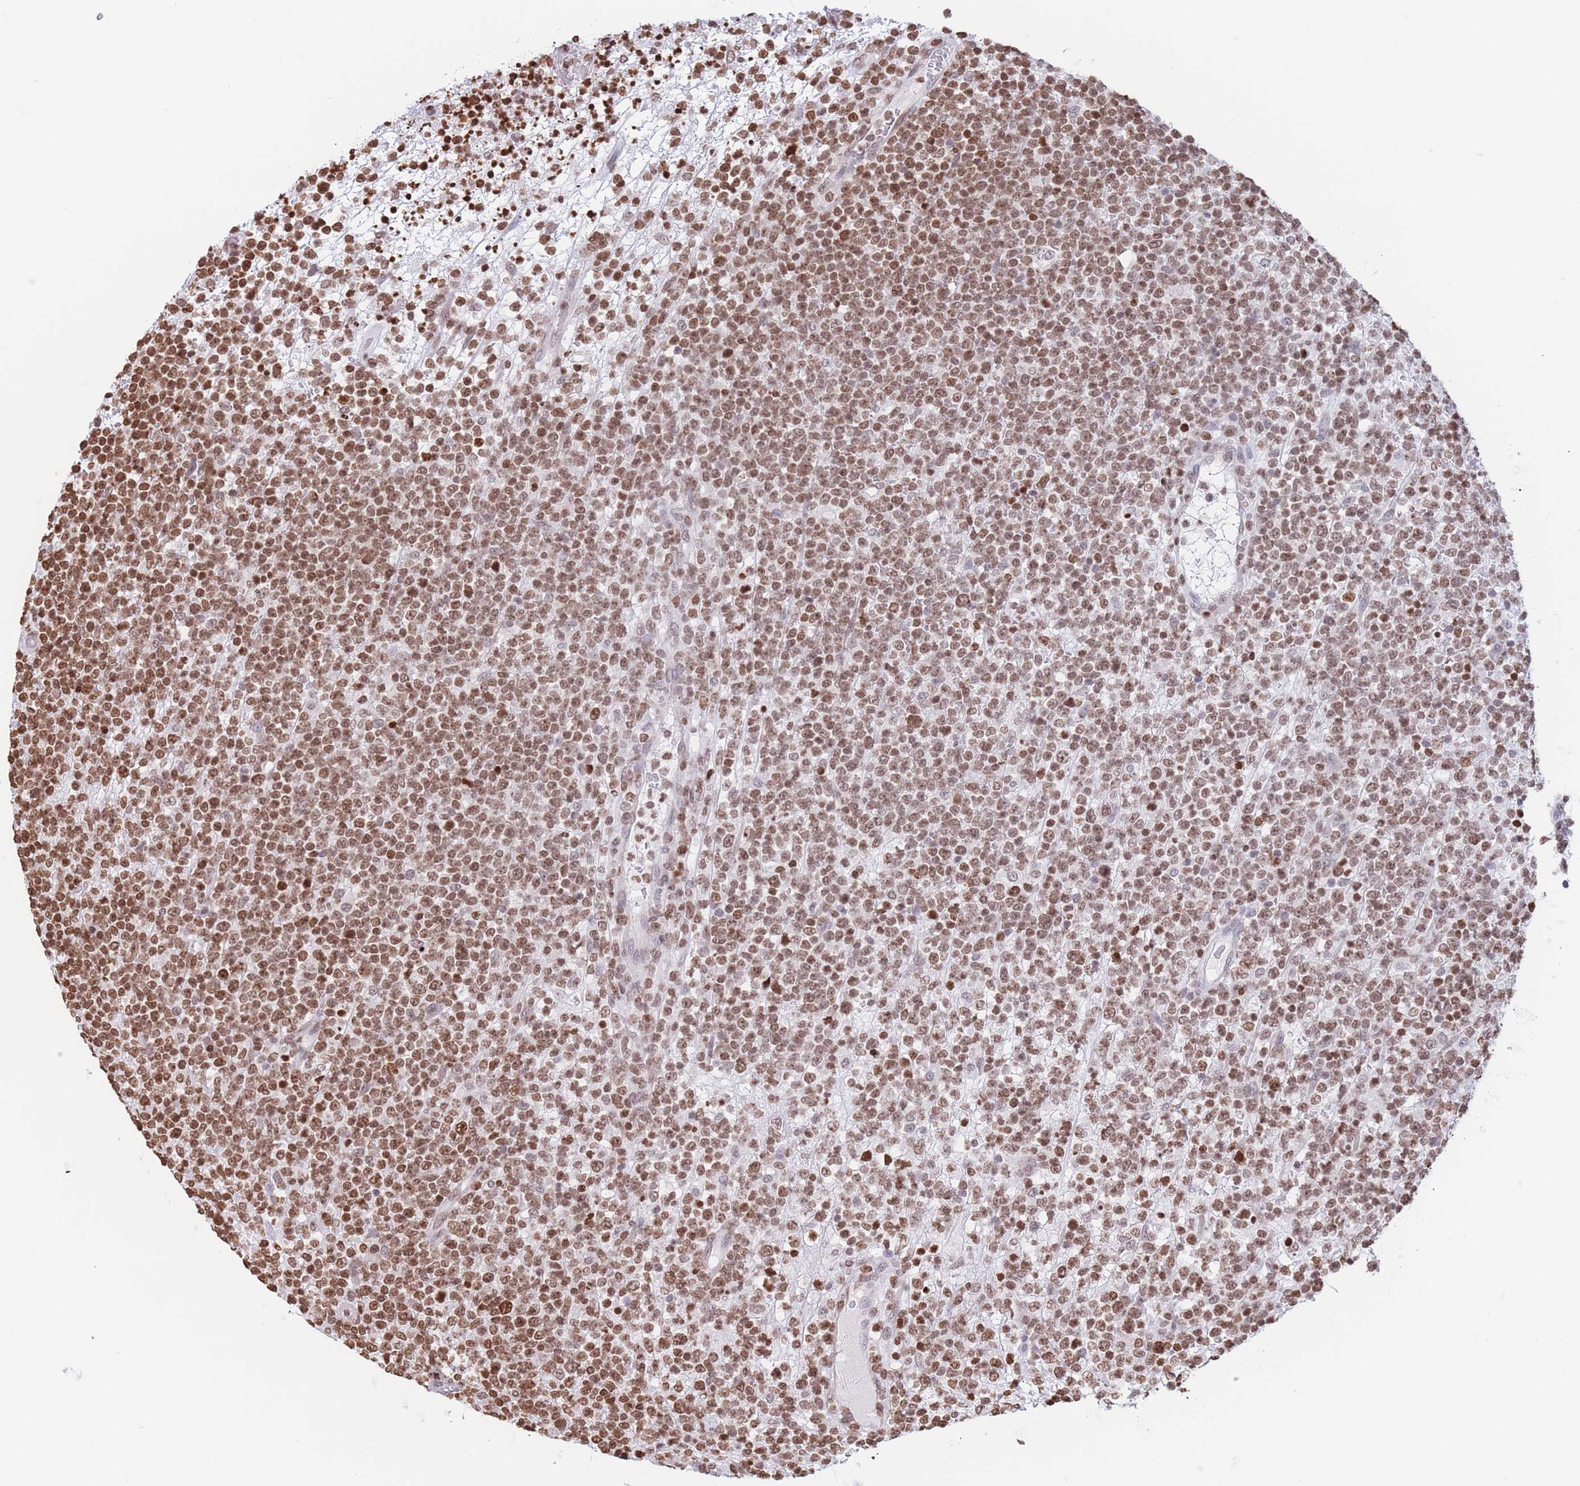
{"staining": {"intensity": "moderate", "quantity": ">75%", "location": "nuclear"}, "tissue": "lymphoma", "cell_type": "Tumor cells", "image_type": "cancer", "snomed": [{"axis": "morphology", "description": "Malignant lymphoma, non-Hodgkin's type, High grade"}, {"axis": "topography", "description": "Colon"}], "caption": "About >75% of tumor cells in human high-grade malignant lymphoma, non-Hodgkin's type show moderate nuclear protein positivity as visualized by brown immunohistochemical staining.", "gene": "H2BC11", "patient": {"sex": "female", "age": 53}}